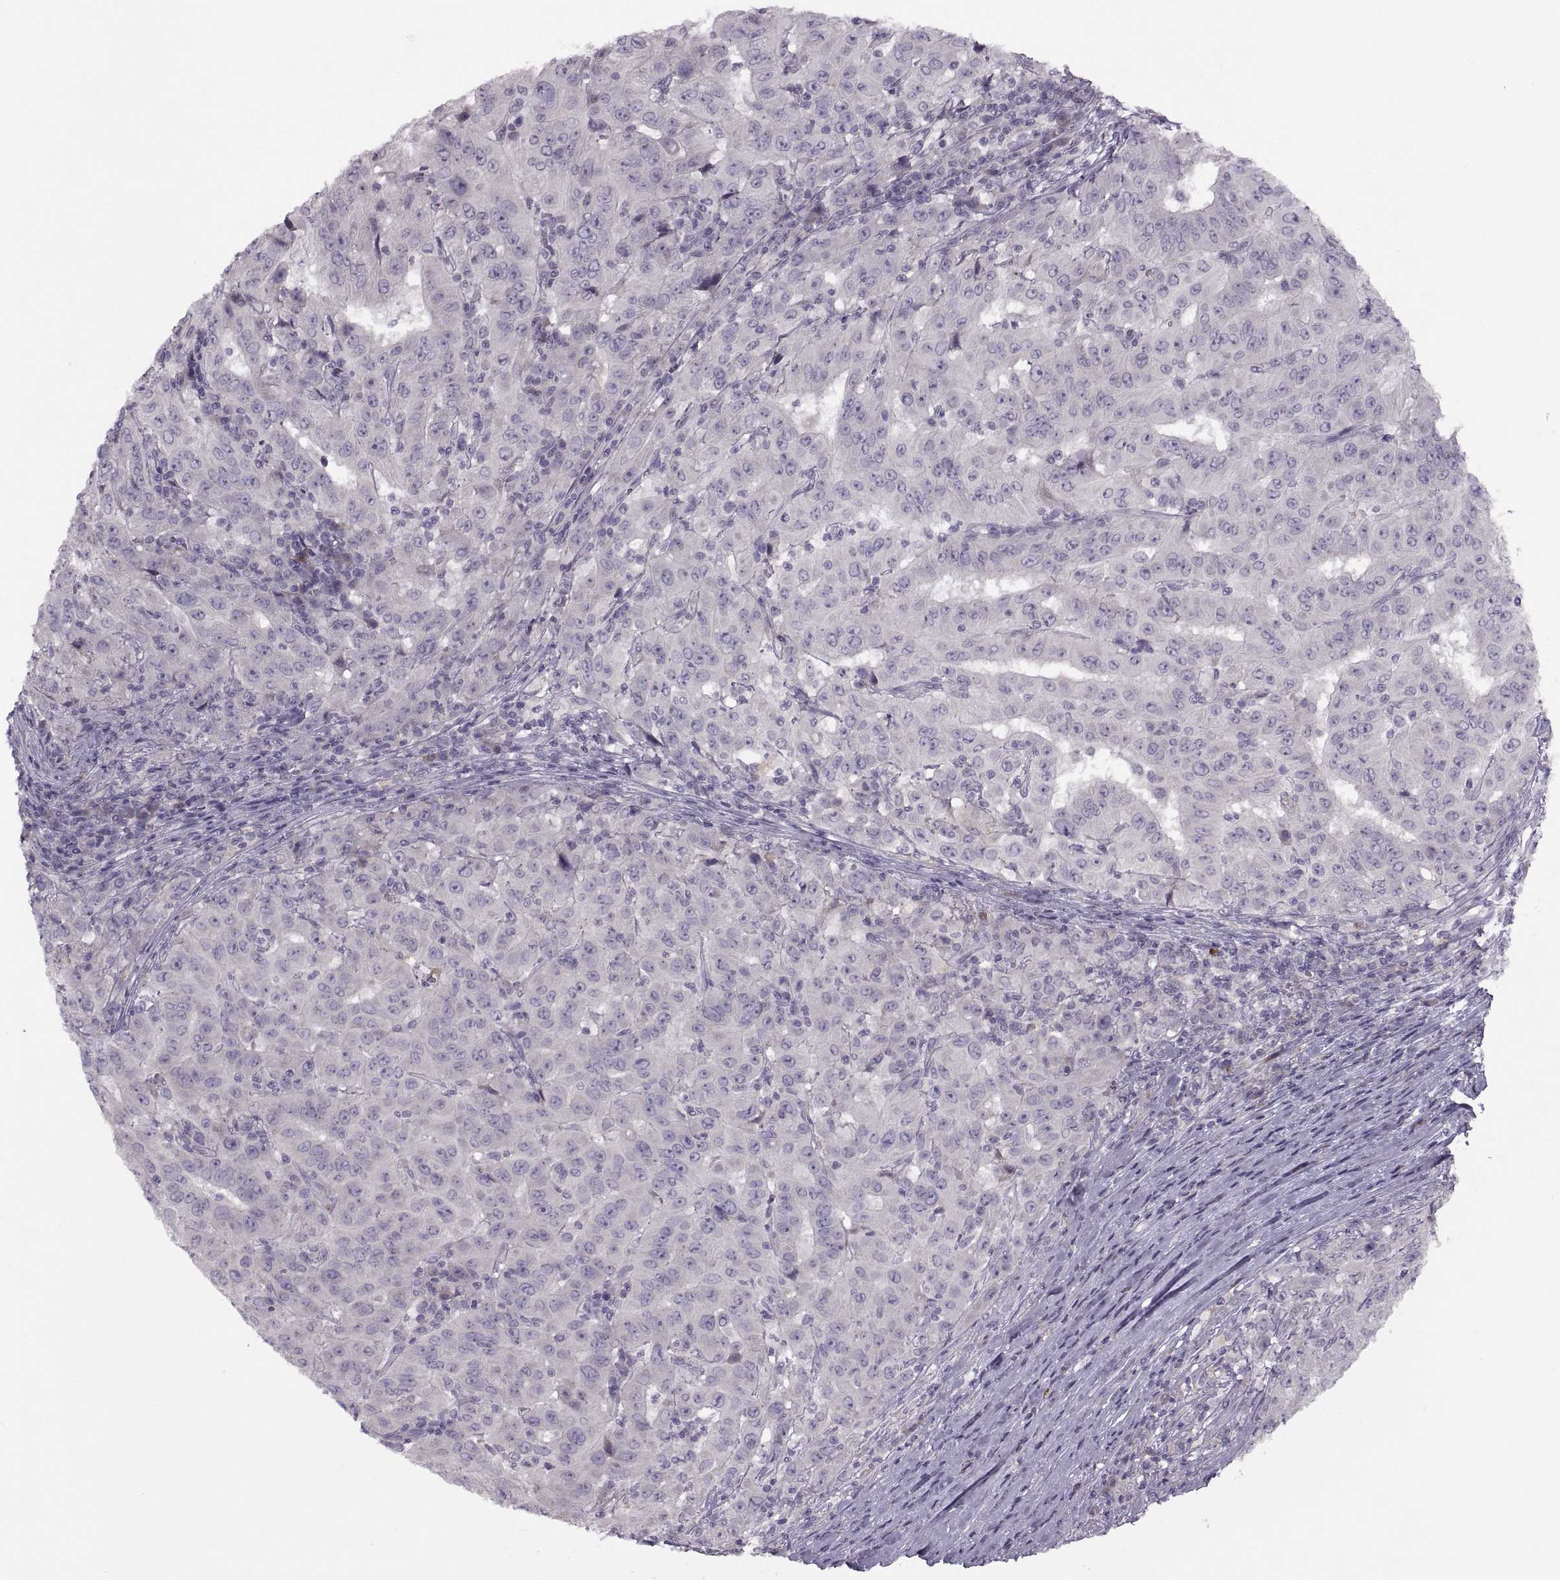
{"staining": {"intensity": "negative", "quantity": "none", "location": "none"}, "tissue": "pancreatic cancer", "cell_type": "Tumor cells", "image_type": "cancer", "snomed": [{"axis": "morphology", "description": "Adenocarcinoma, NOS"}, {"axis": "topography", "description": "Pancreas"}], "caption": "Tumor cells show no significant staining in pancreatic adenocarcinoma. The staining is performed using DAB (3,3'-diaminobenzidine) brown chromogen with nuclei counter-stained in using hematoxylin.", "gene": "H2AP", "patient": {"sex": "male", "age": 63}}